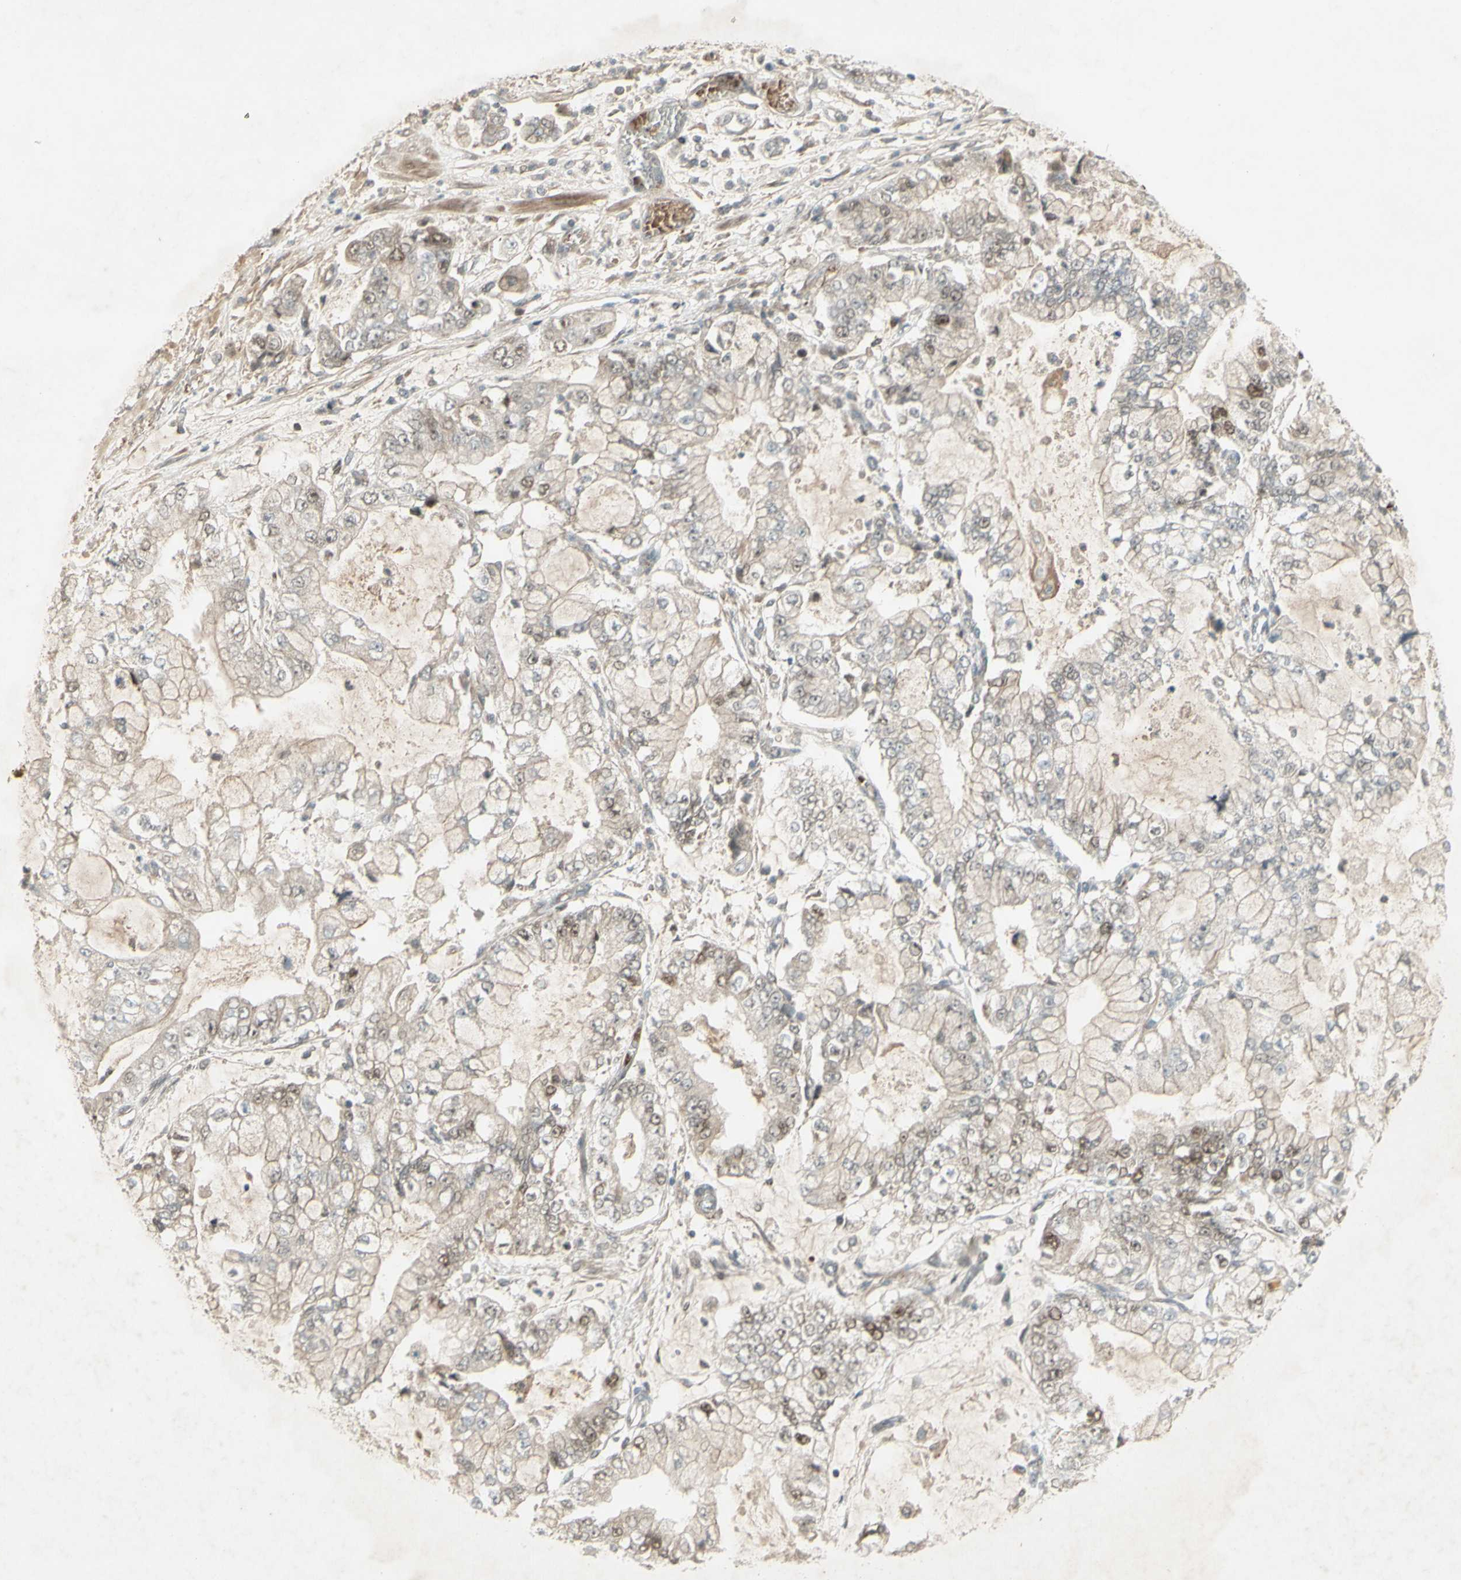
{"staining": {"intensity": "weak", "quantity": "25%-75%", "location": "cytoplasmic/membranous,nuclear"}, "tissue": "stomach cancer", "cell_type": "Tumor cells", "image_type": "cancer", "snomed": [{"axis": "morphology", "description": "Adenocarcinoma, NOS"}, {"axis": "topography", "description": "Stomach"}], "caption": "About 25%-75% of tumor cells in human stomach cancer display weak cytoplasmic/membranous and nuclear protein staining as visualized by brown immunohistochemical staining.", "gene": "MSH6", "patient": {"sex": "male", "age": 76}}